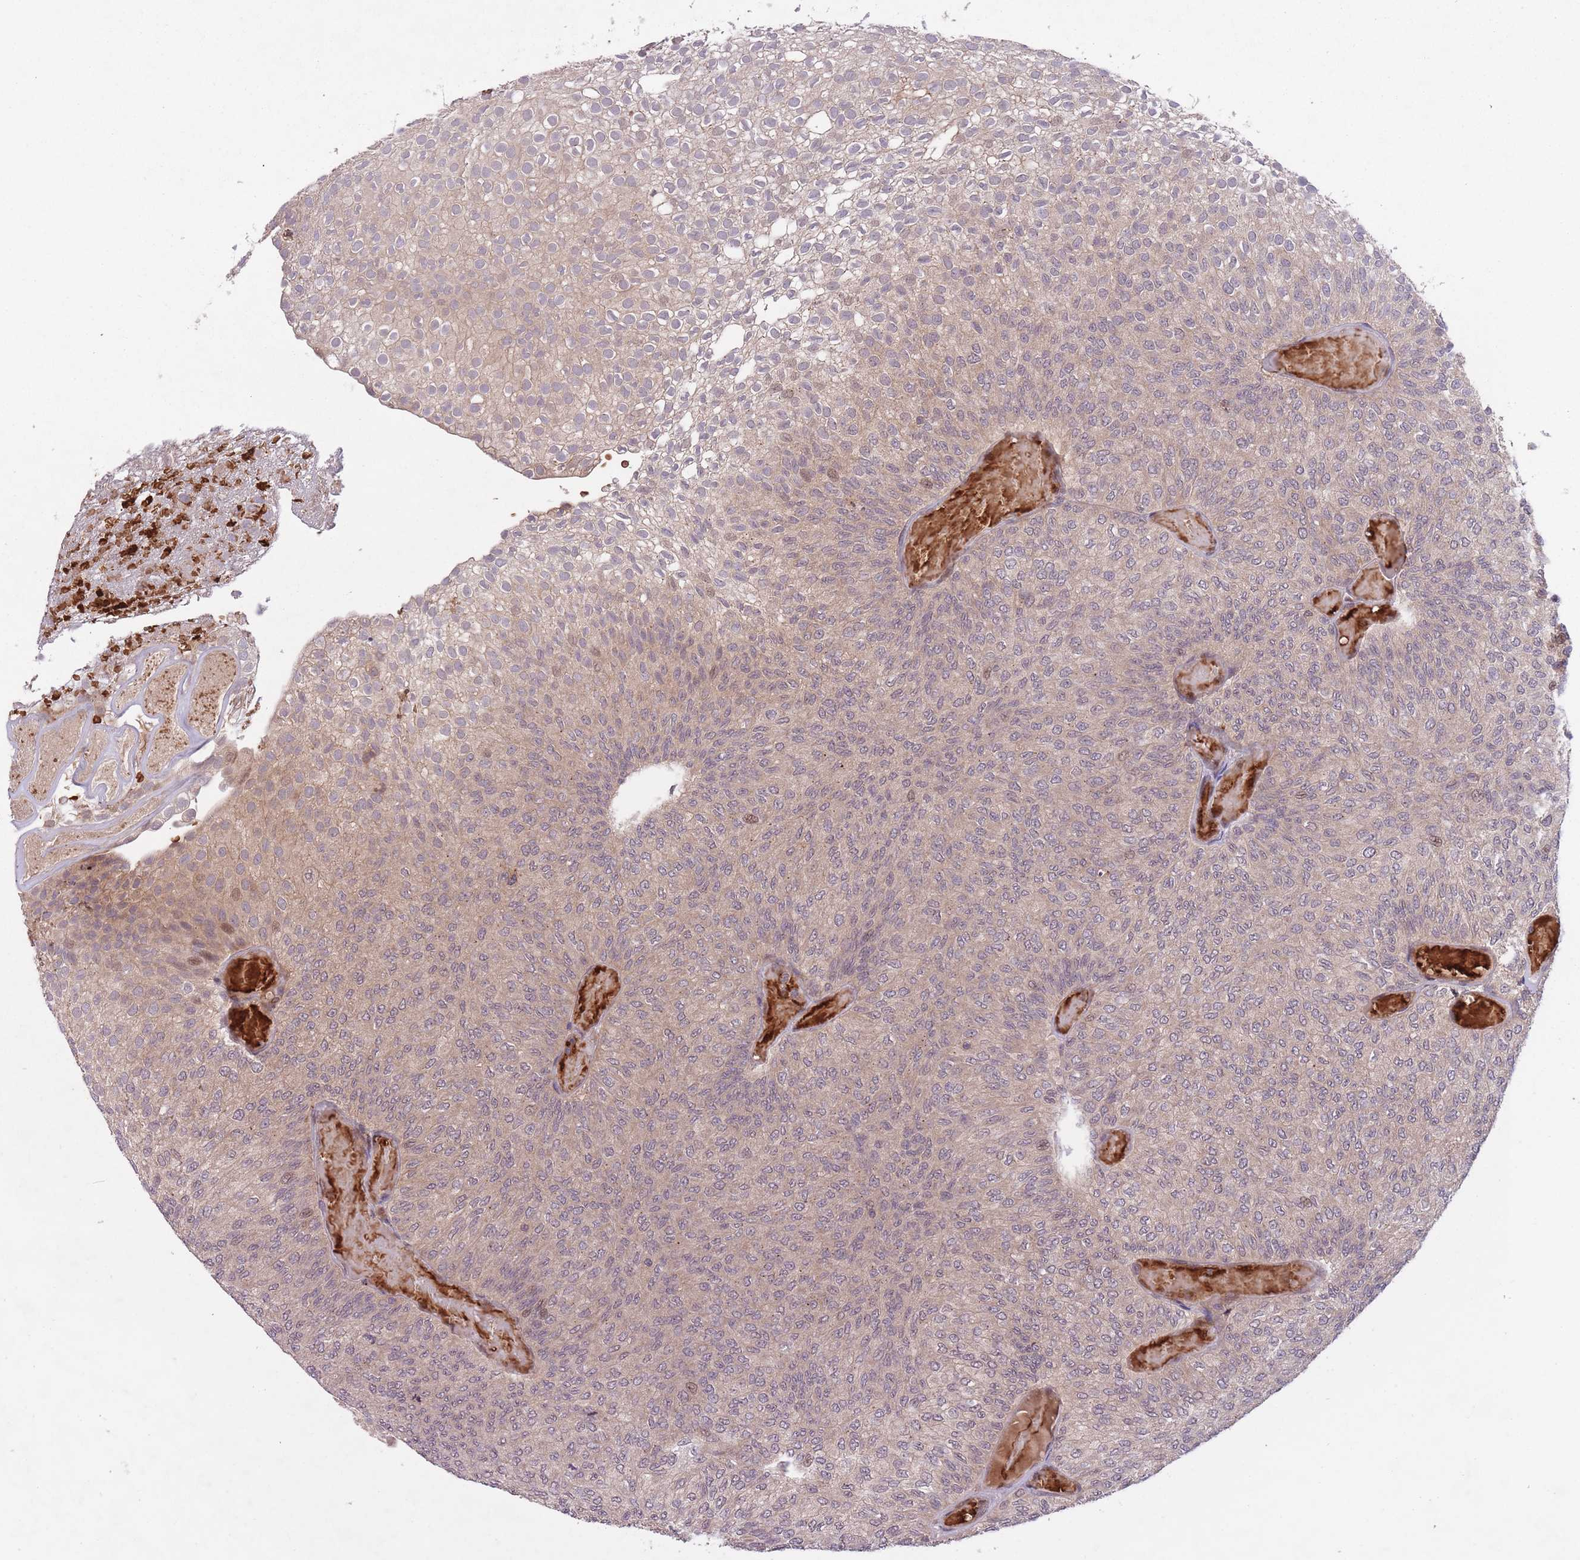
{"staining": {"intensity": "weak", "quantity": "25%-75%", "location": "cytoplasmic/membranous"}, "tissue": "urothelial cancer", "cell_type": "Tumor cells", "image_type": "cancer", "snomed": [{"axis": "morphology", "description": "Urothelial carcinoma, Low grade"}, {"axis": "topography", "description": "Urinary bladder"}], "caption": "There is low levels of weak cytoplasmic/membranous positivity in tumor cells of urothelial cancer, as demonstrated by immunohistochemical staining (brown color).", "gene": "SECTM1", "patient": {"sex": "male", "age": 78}}